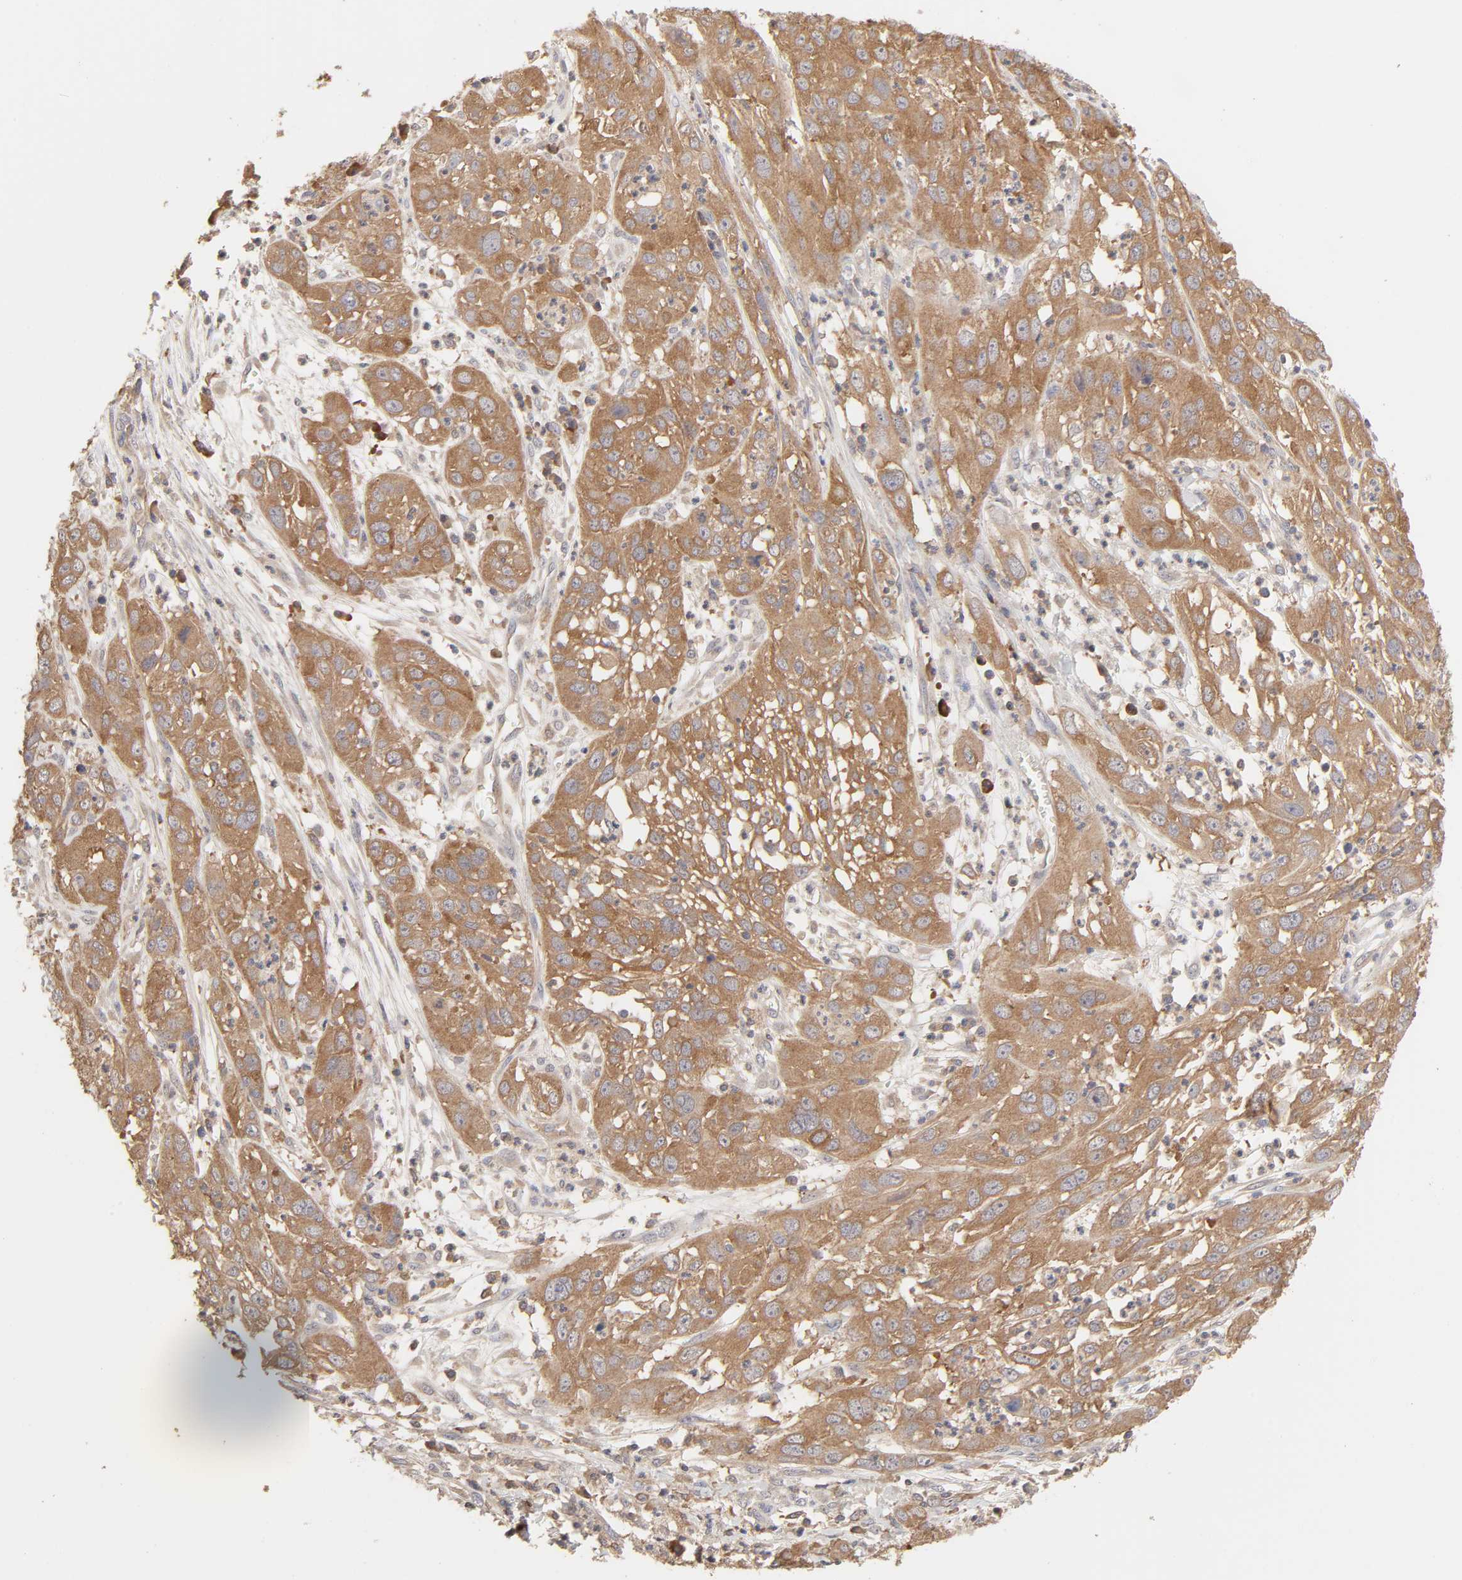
{"staining": {"intensity": "moderate", "quantity": ">75%", "location": "cytoplasmic/membranous"}, "tissue": "cervical cancer", "cell_type": "Tumor cells", "image_type": "cancer", "snomed": [{"axis": "morphology", "description": "Squamous cell carcinoma, NOS"}, {"axis": "topography", "description": "Cervix"}], "caption": "Immunohistochemical staining of cervical cancer (squamous cell carcinoma) reveals moderate cytoplasmic/membranous protein positivity in about >75% of tumor cells.", "gene": "AP1G2", "patient": {"sex": "female", "age": 32}}